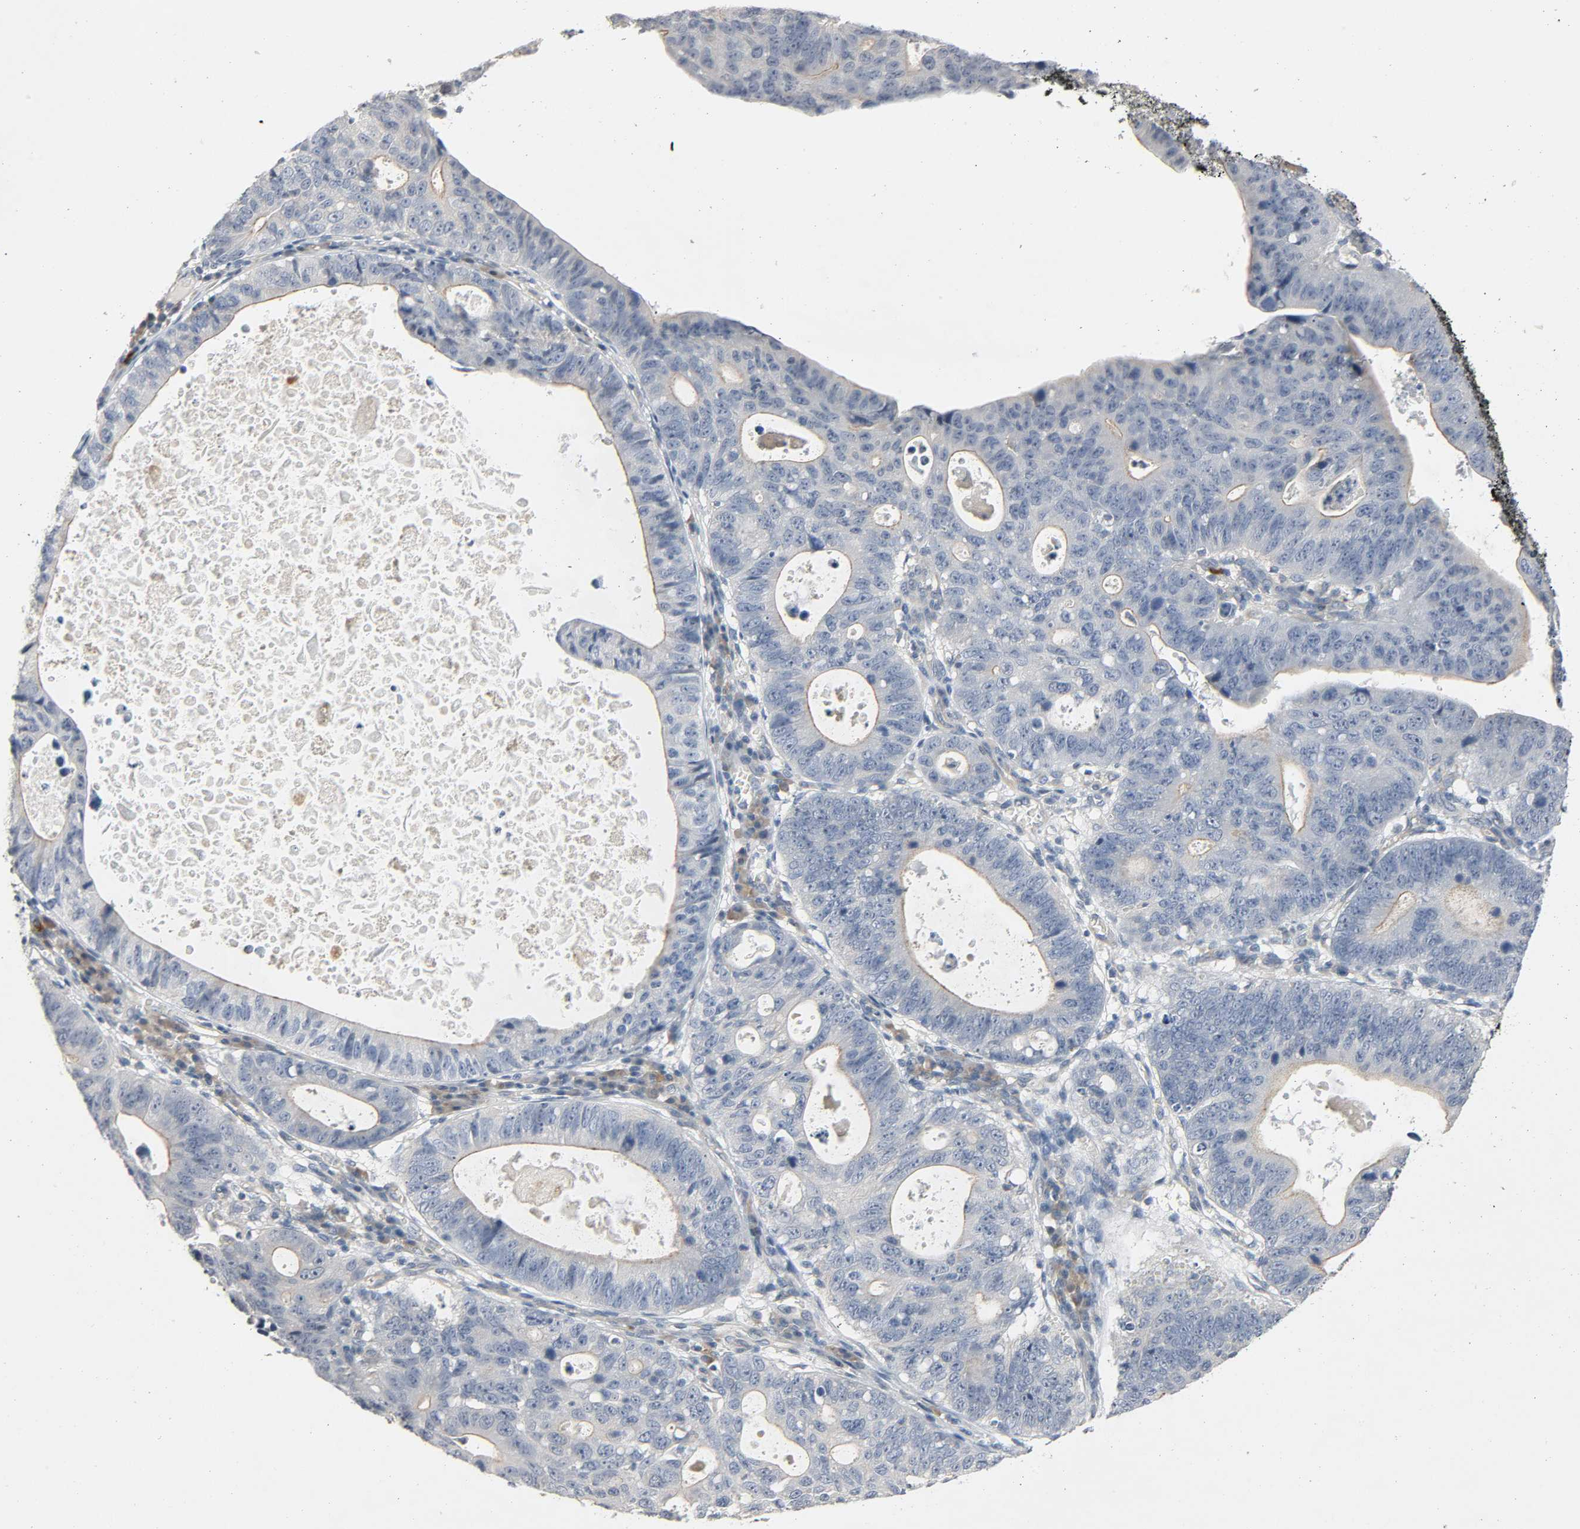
{"staining": {"intensity": "negative", "quantity": "none", "location": "none"}, "tissue": "stomach cancer", "cell_type": "Tumor cells", "image_type": "cancer", "snomed": [{"axis": "morphology", "description": "Adenocarcinoma, NOS"}, {"axis": "topography", "description": "Stomach"}], "caption": "DAB (3,3'-diaminobenzidine) immunohistochemical staining of adenocarcinoma (stomach) reveals no significant staining in tumor cells. (Immunohistochemistry (ihc), brightfield microscopy, high magnification).", "gene": "LIMCH1", "patient": {"sex": "male", "age": 59}}